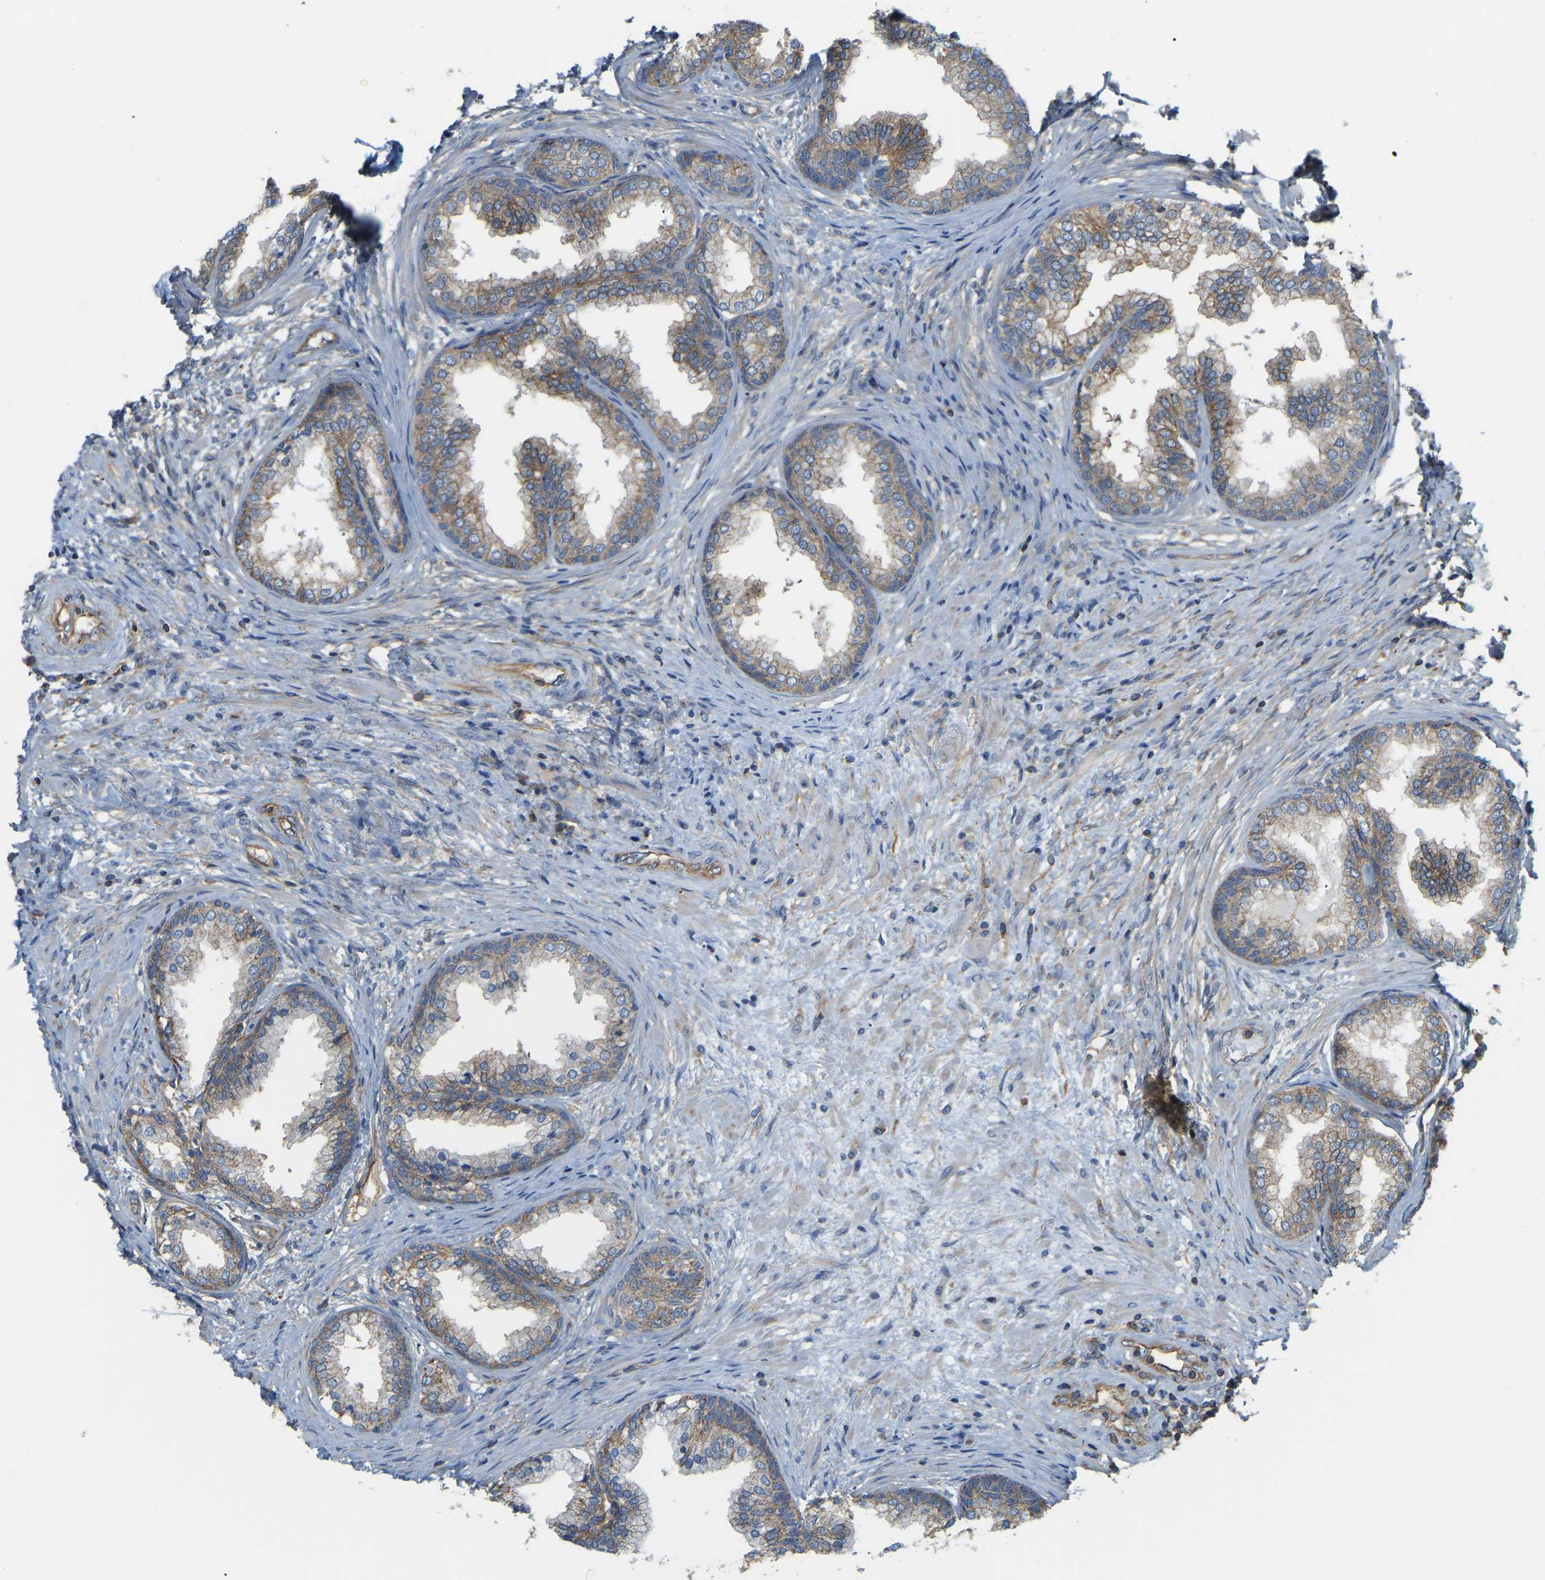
{"staining": {"intensity": "moderate", "quantity": ">75%", "location": "cytoplasmic/membranous"}, "tissue": "prostate", "cell_type": "Glandular cells", "image_type": "normal", "snomed": [{"axis": "morphology", "description": "Normal tissue, NOS"}, {"axis": "topography", "description": "Prostate"}], "caption": "Prostate stained for a protein (brown) exhibits moderate cytoplasmic/membranous positive positivity in about >75% of glandular cells.", "gene": "AHNAK", "patient": {"sex": "male", "age": 76}}